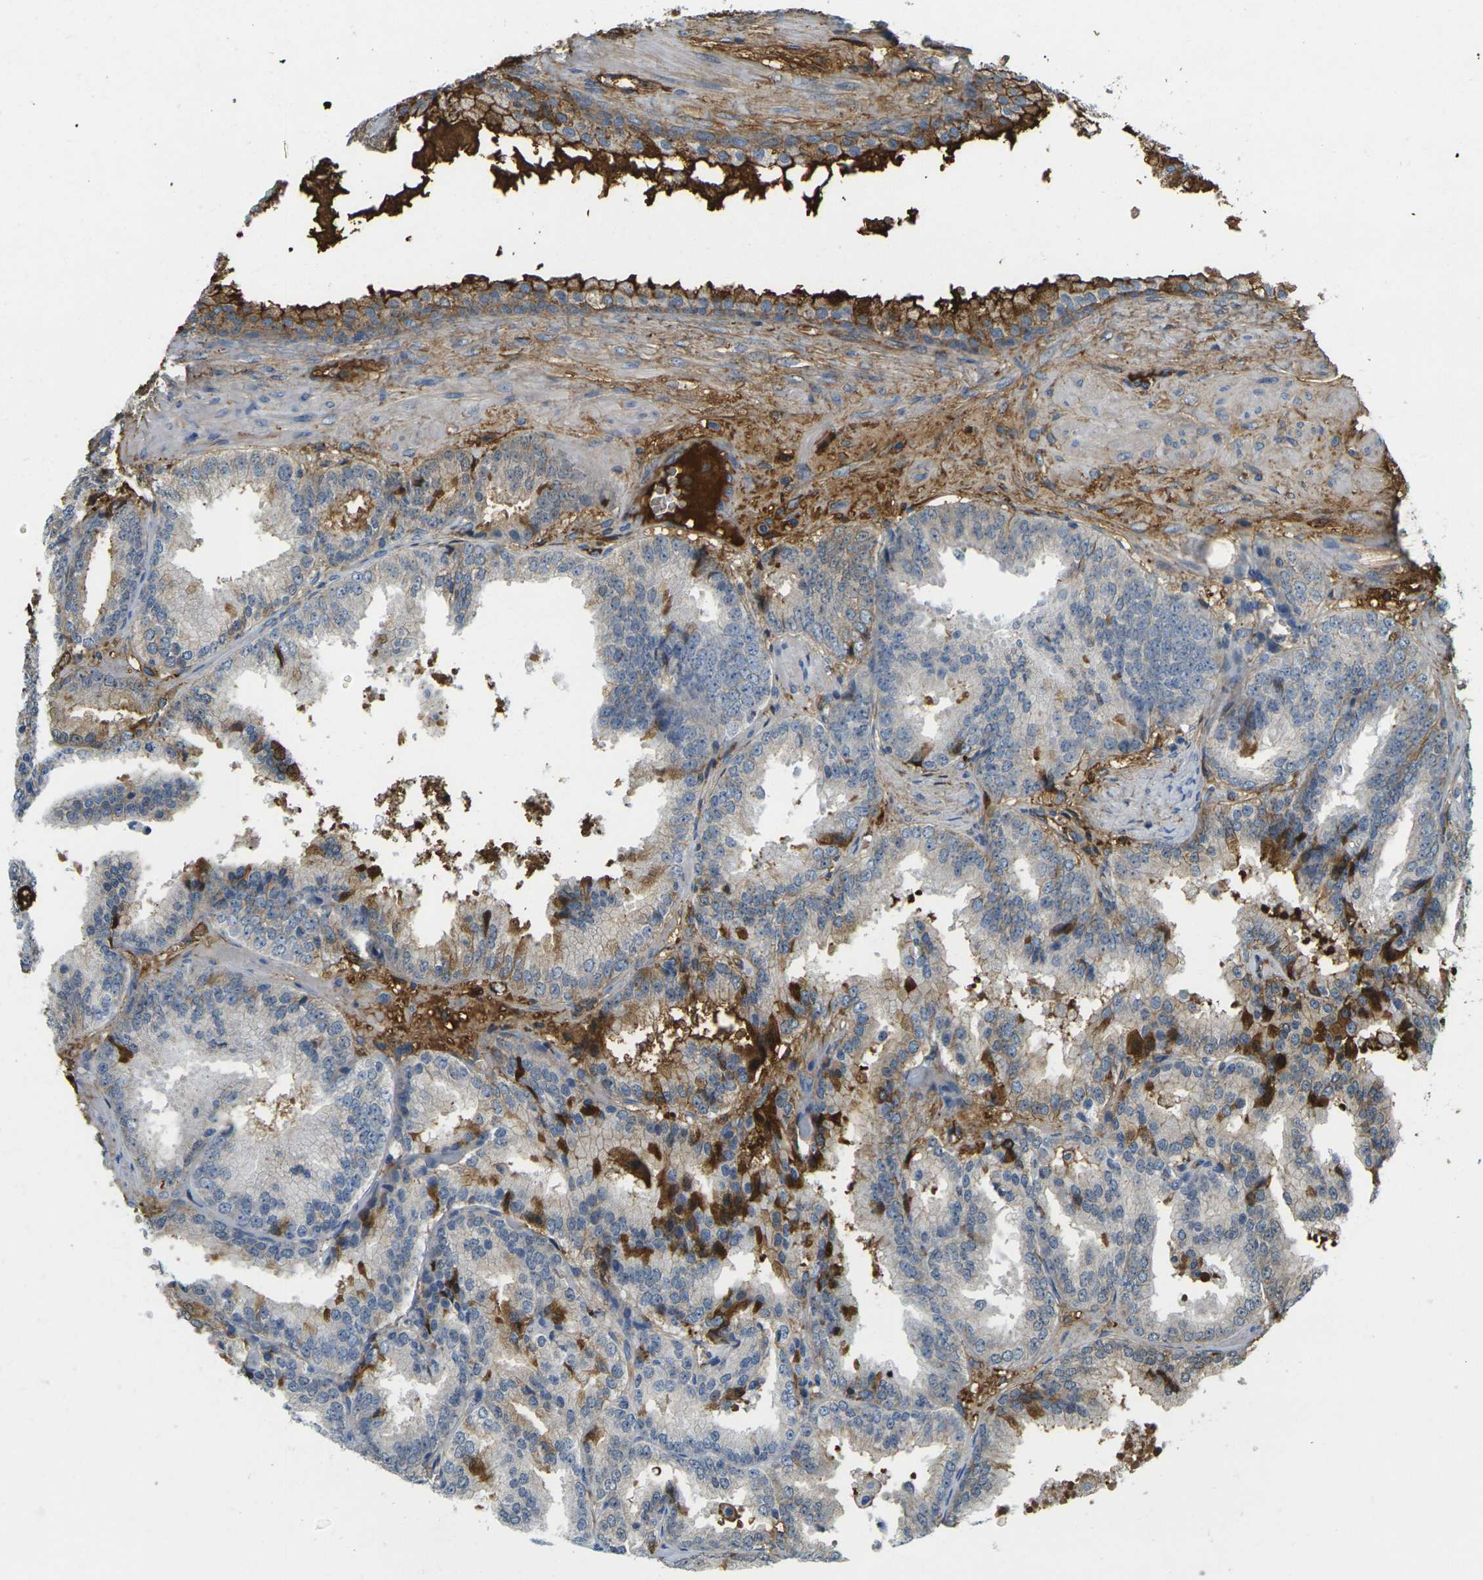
{"staining": {"intensity": "moderate", "quantity": "25%-75%", "location": "cytoplasmic/membranous"}, "tissue": "prostate cancer", "cell_type": "Tumor cells", "image_type": "cancer", "snomed": [{"axis": "morphology", "description": "Adenocarcinoma, High grade"}, {"axis": "topography", "description": "Prostate"}], "caption": "Approximately 25%-75% of tumor cells in human high-grade adenocarcinoma (prostate) display moderate cytoplasmic/membranous protein positivity as visualized by brown immunohistochemical staining.", "gene": "PLCD1", "patient": {"sex": "male", "age": 61}}